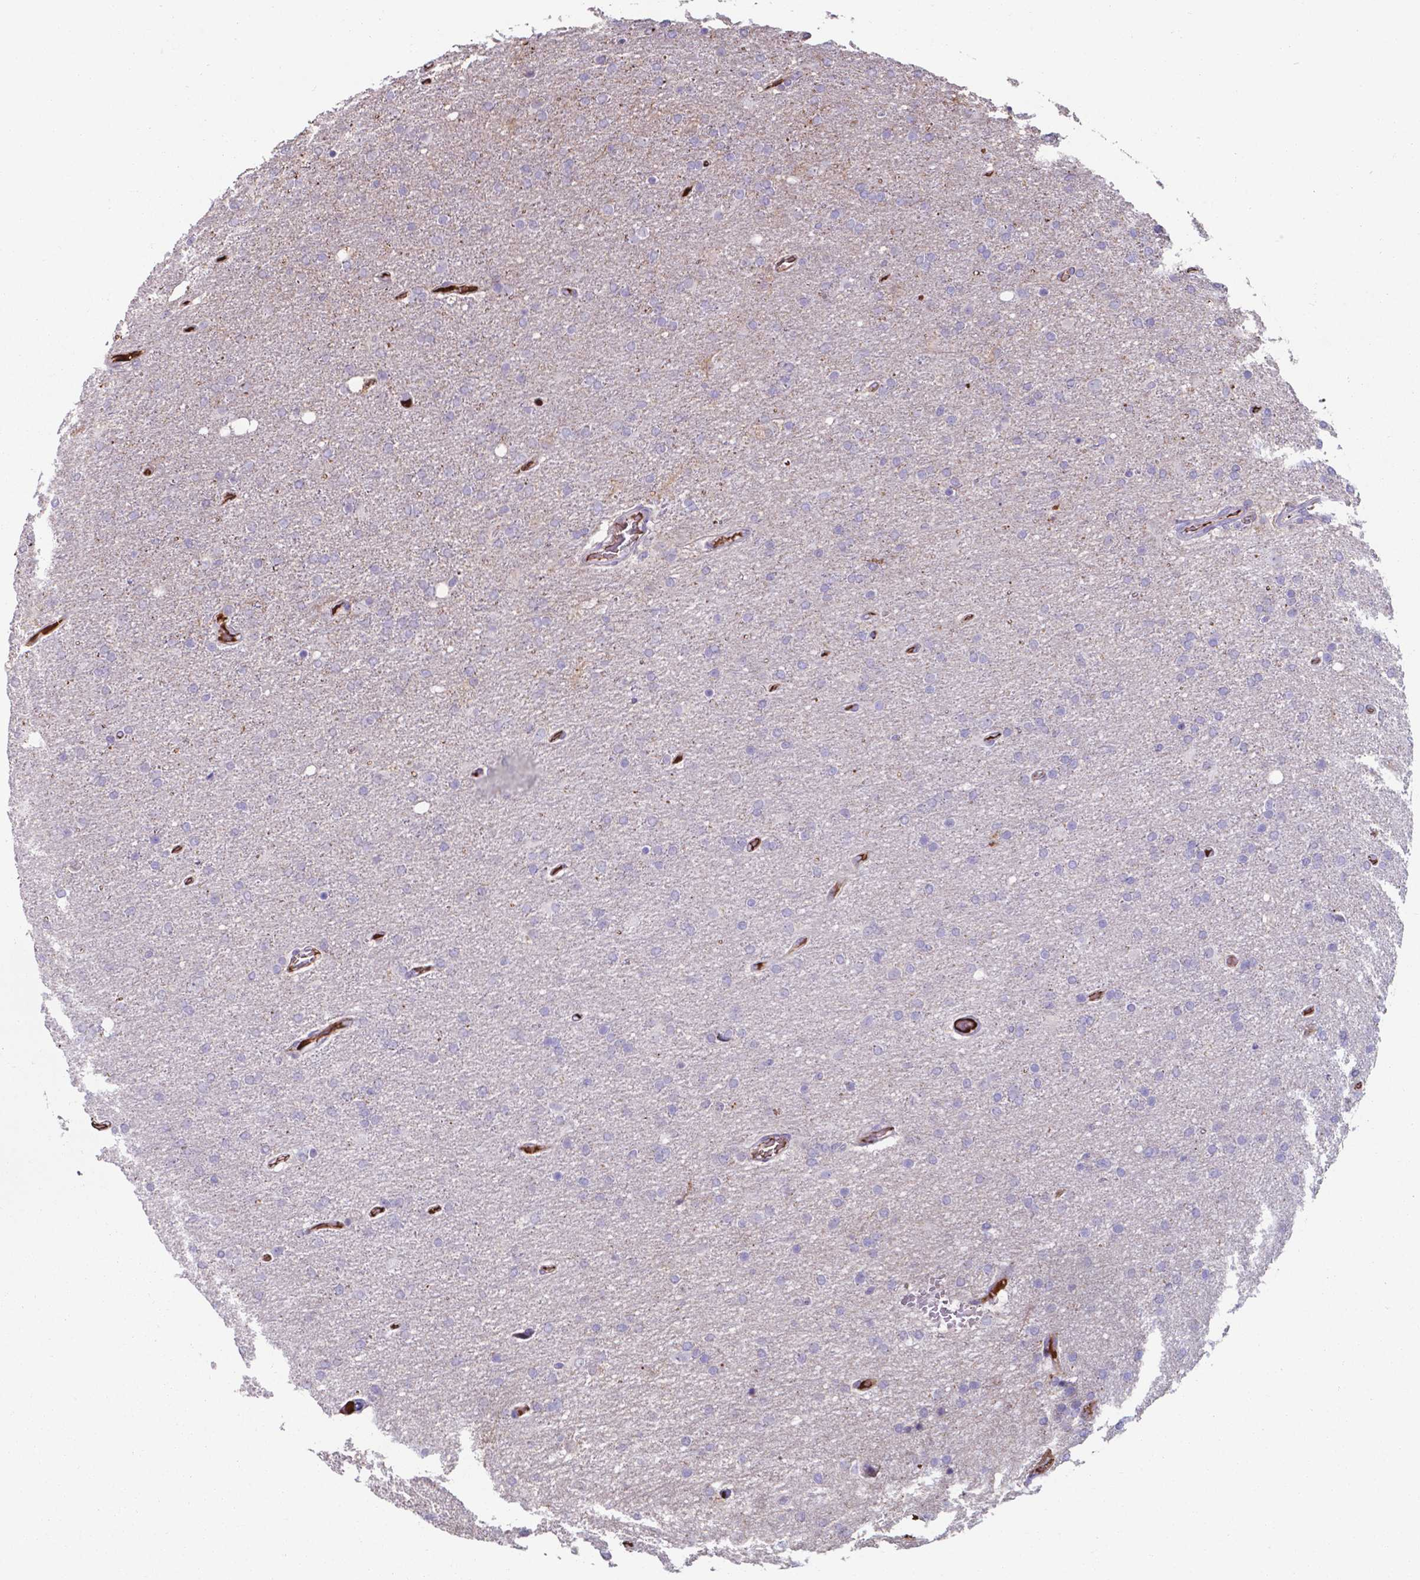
{"staining": {"intensity": "negative", "quantity": "none", "location": "none"}, "tissue": "glioma", "cell_type": "Tumor cells", "image_type": "cancer", "snomed": [{"axis": "morphology", "description": "Glioma, malignant, High grade"}, {"axis": "topography", "description": "Cerebral cortex"}], "caption": "An image of high-grade glioma (malignant) stained for a protein reveals no brown staining in tumor cells.", "gene": "SERPINA1", "patient": {"sex": "male", "age": 70}}